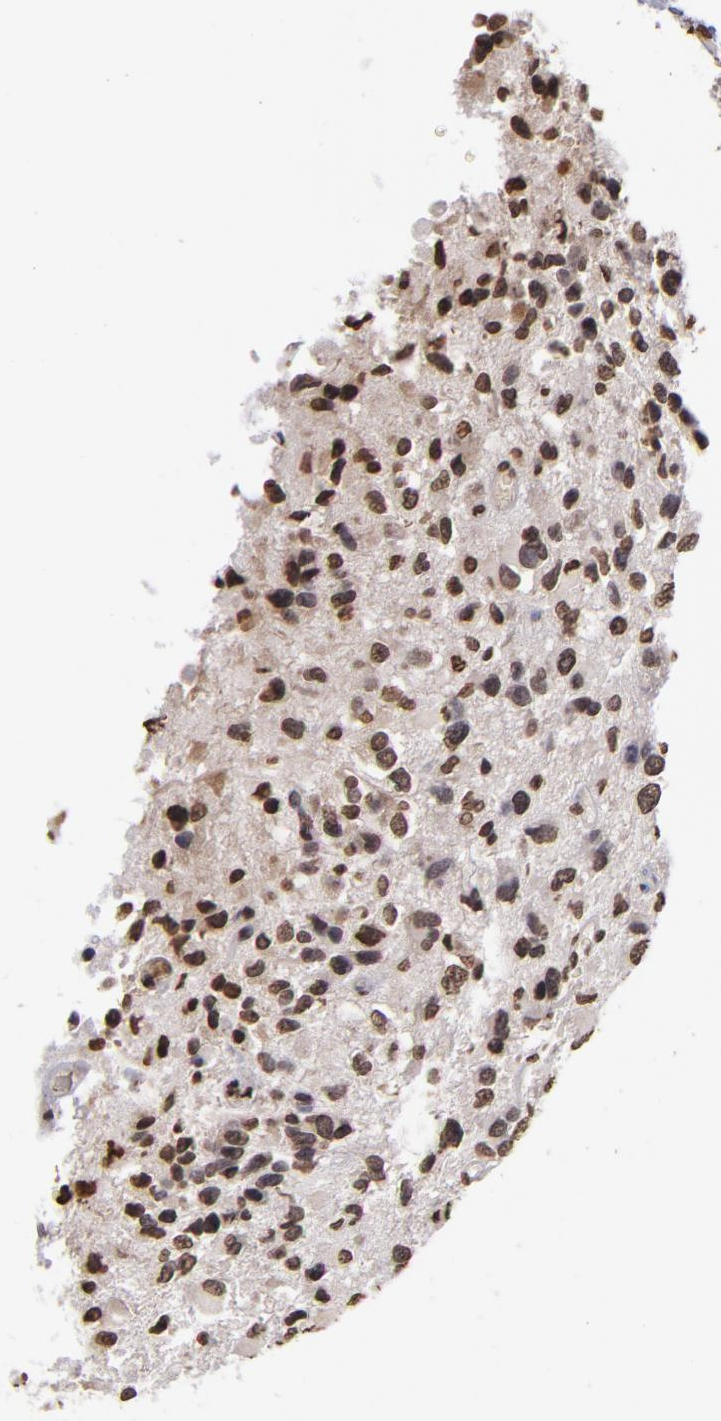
{"staining": {"intensity": "moderate", "quantity": "25%-75%", "location": "nuclear"}, "tissue": "glioma", "cell_type": "Tumor cells", "image_type": "cancer", "snomed": [{"axis": "morphology", "description": "Glioma, malignant, High grade"}, {"axis": "topography", "description": "Brain"}], "caption": "Moderate nuclear staining for a protein is identified in approximately 25%-75% of tumor cells of glioma using immunohistochemistry (IHC).", "gene": "LBX1", "patient": {"sex": "male", "age": 69}}